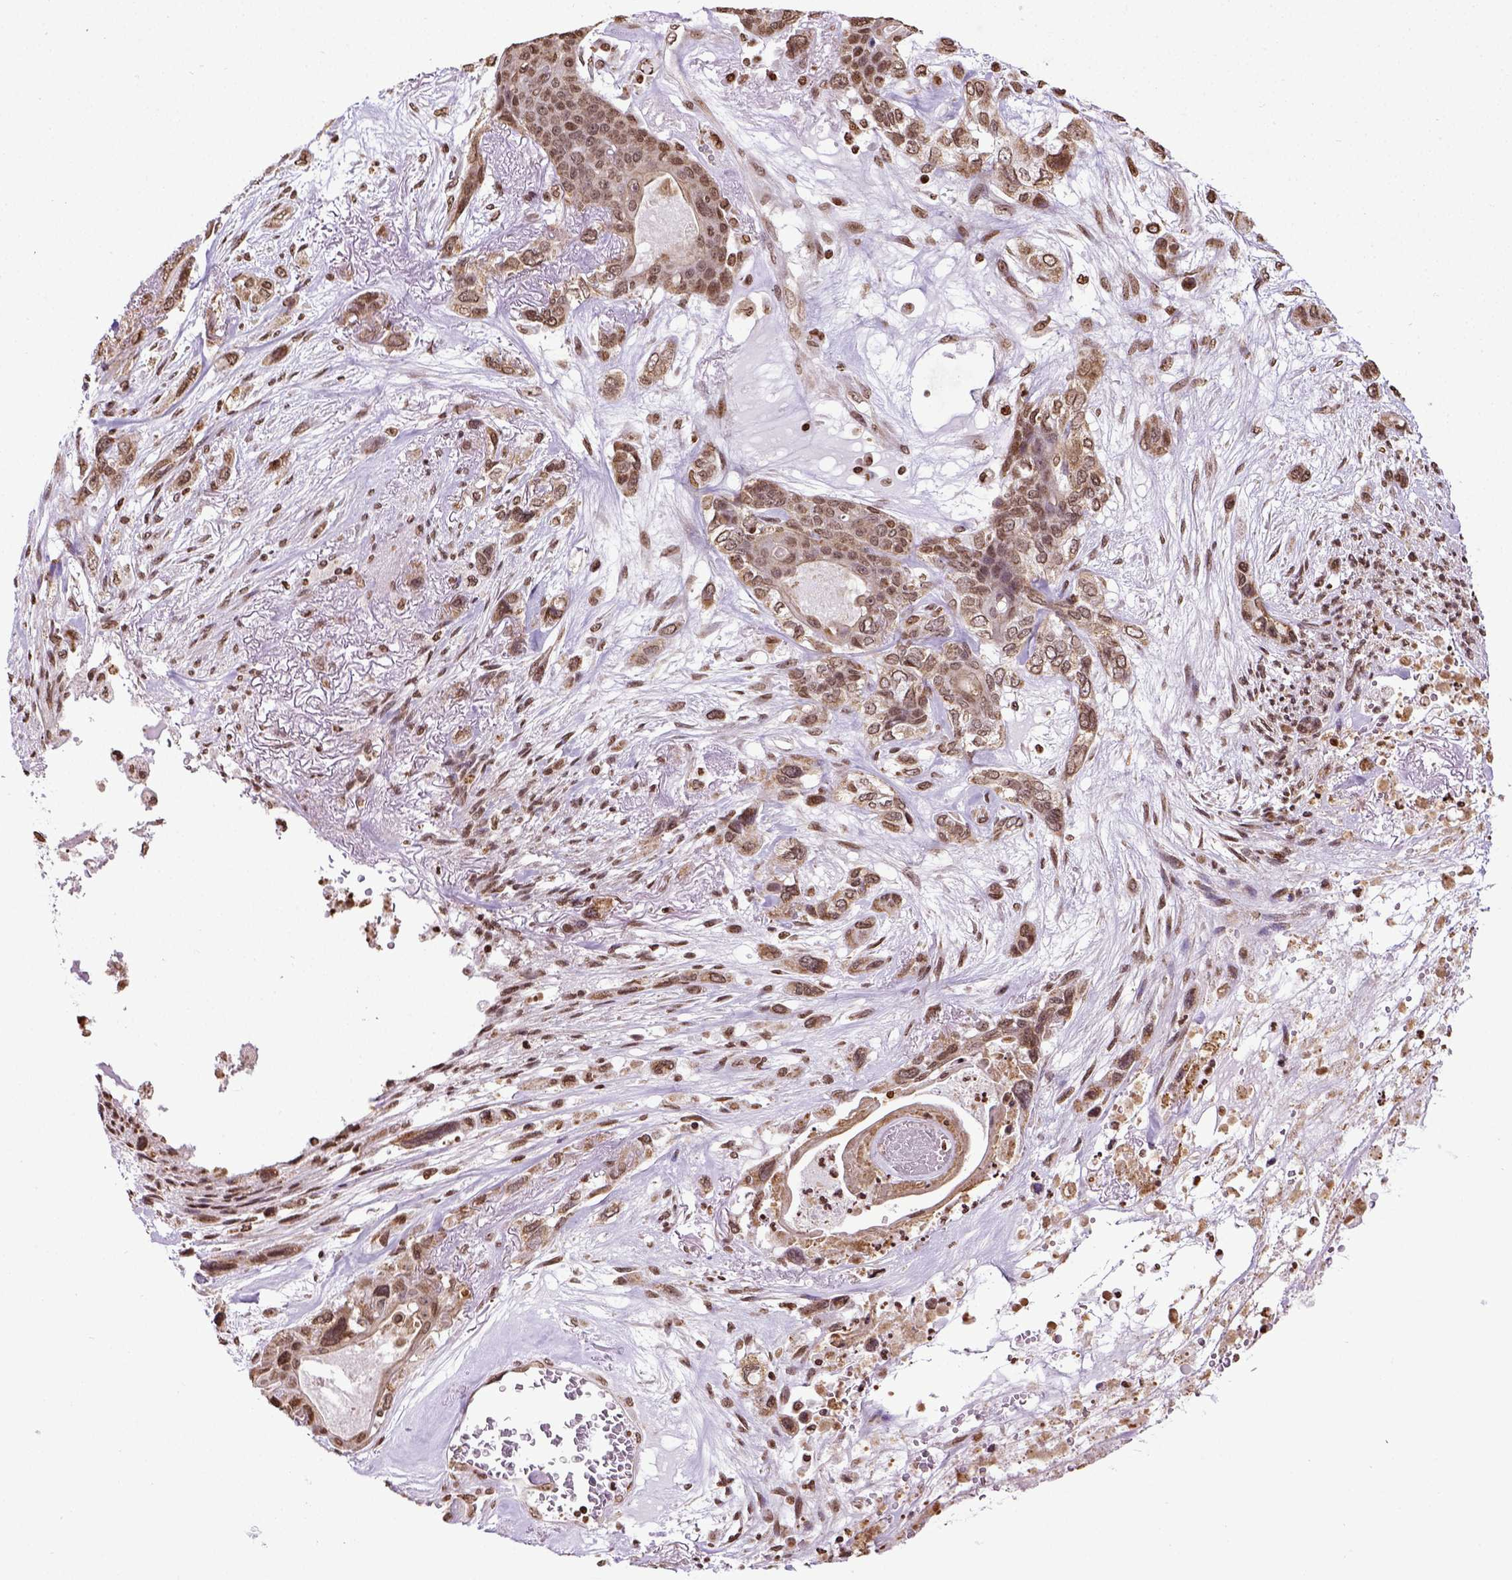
{"staining": {"intensity": "moderate", "quantity": ">75%", "location": "nuclear"}, "tissue": "lung cancer", "cell_type": "Tumor cells", "image_type": "cancer", "snomed": [{"axis": "morphology", "description": "Squamous cell carcinoma, NOS"}, {"axis": "topography", "description": "Lung"}], "caption": "Human lung cancer stained with a brown dye exhibits moderate nuclear positive staining in about >75% of tumor cells.", "gene": "ZNF75D", "patient": {"sex": "female", "age": 70}}